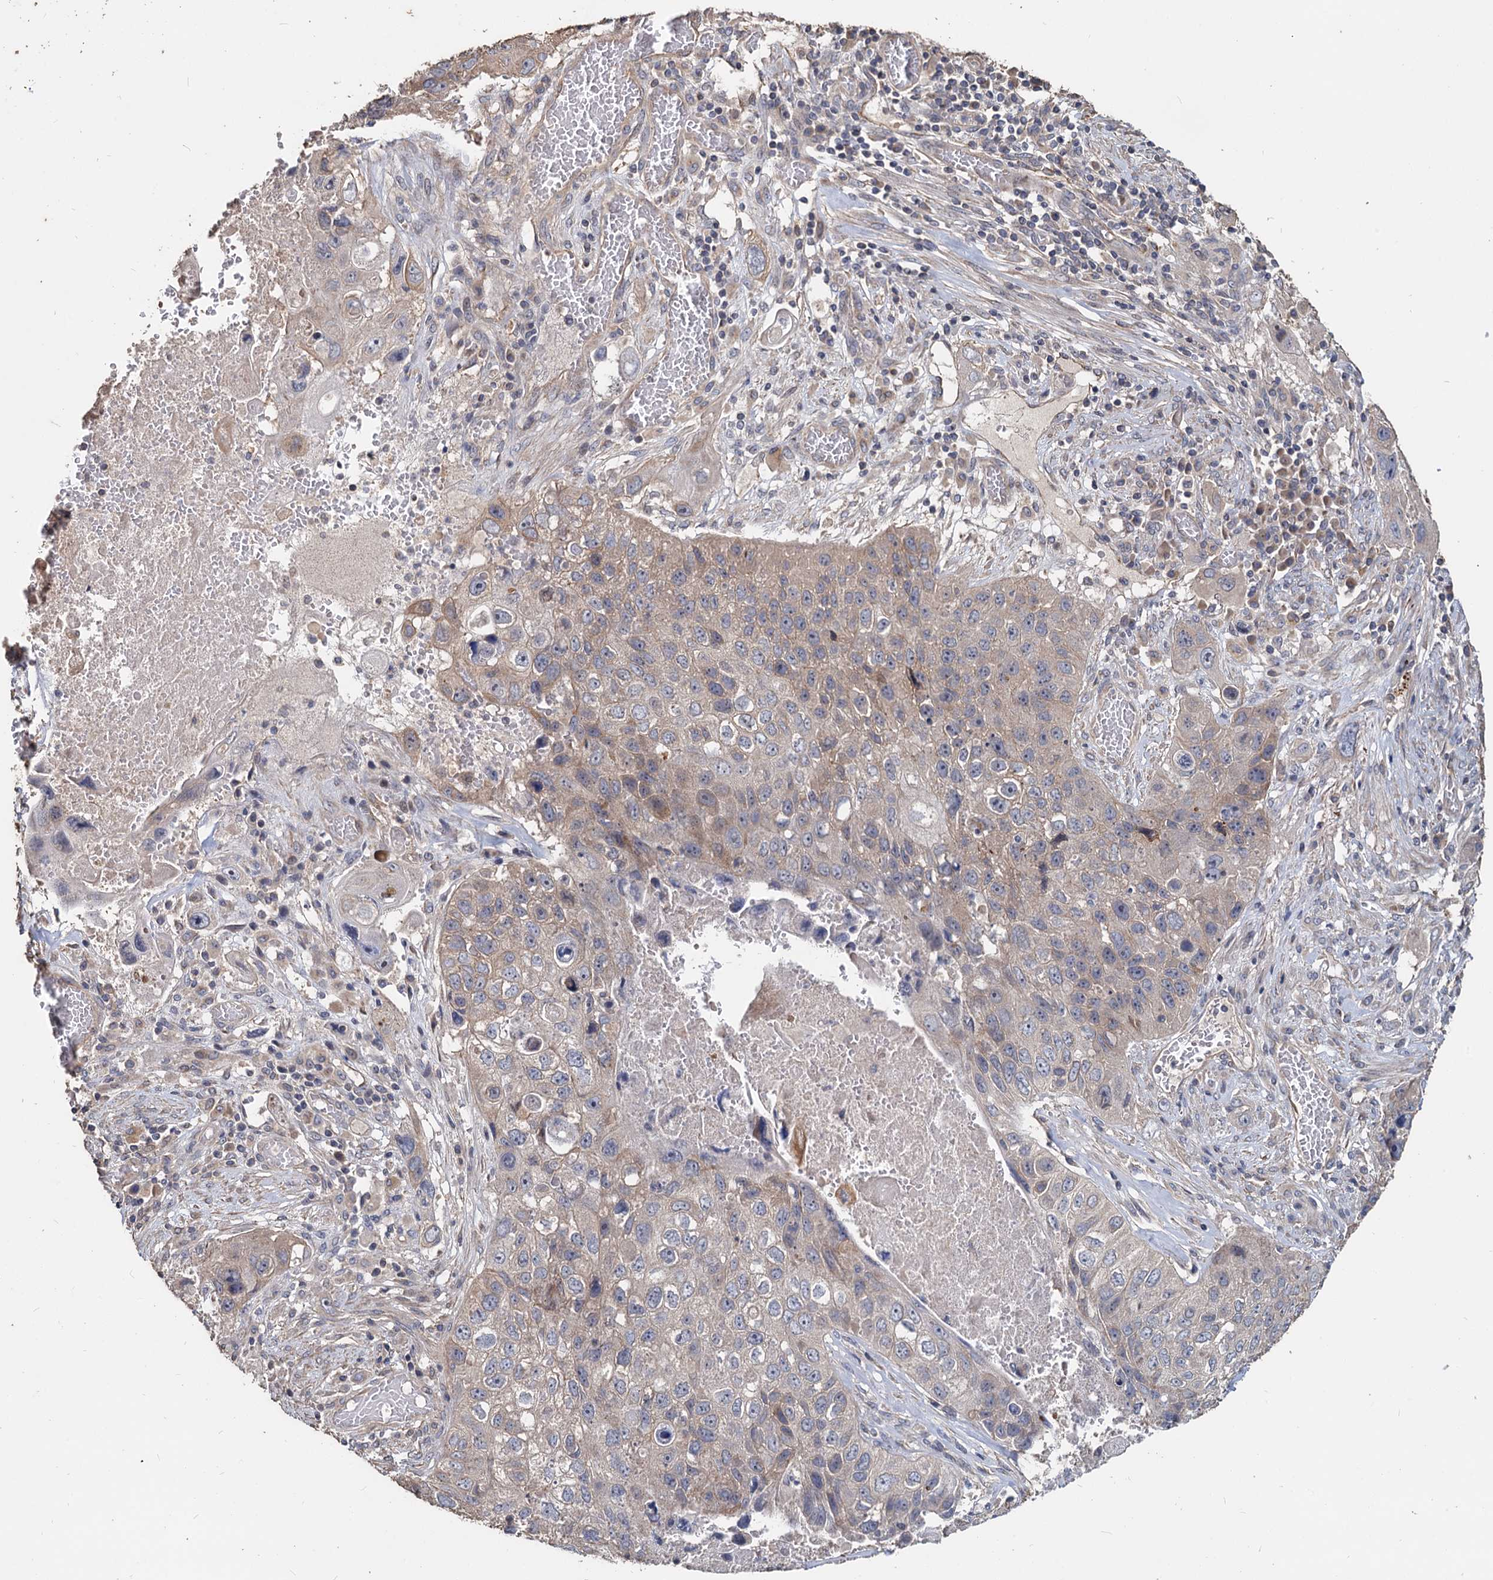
{"staining": {"intensity": "weak", "quantity": "<25%", "location": "cytoplasmic/membranous"}, "tissue": "lung cancer", "cell_type": "Tumor cells", "image_type": "cancer", "snomed": [{"axis": "morphology", "description": "Squamous cell carcinoma, NOS"}, {"axis": "topography", "description": "Lung"}], "caption": "A high-resolution photomicrograph shows immunohistochemistry (IHC) staining of lung cancer (squamous cell carcinoma), which shows no significant staining in tumor cells. (Stains: DAB immunohistochemistry (IHC) with hematoxylin counter stain, Microscopy: brightfield microscopy at high magnification).", "gene": "DEPDC4", "patient": {"sex": "male", "age": 61}}